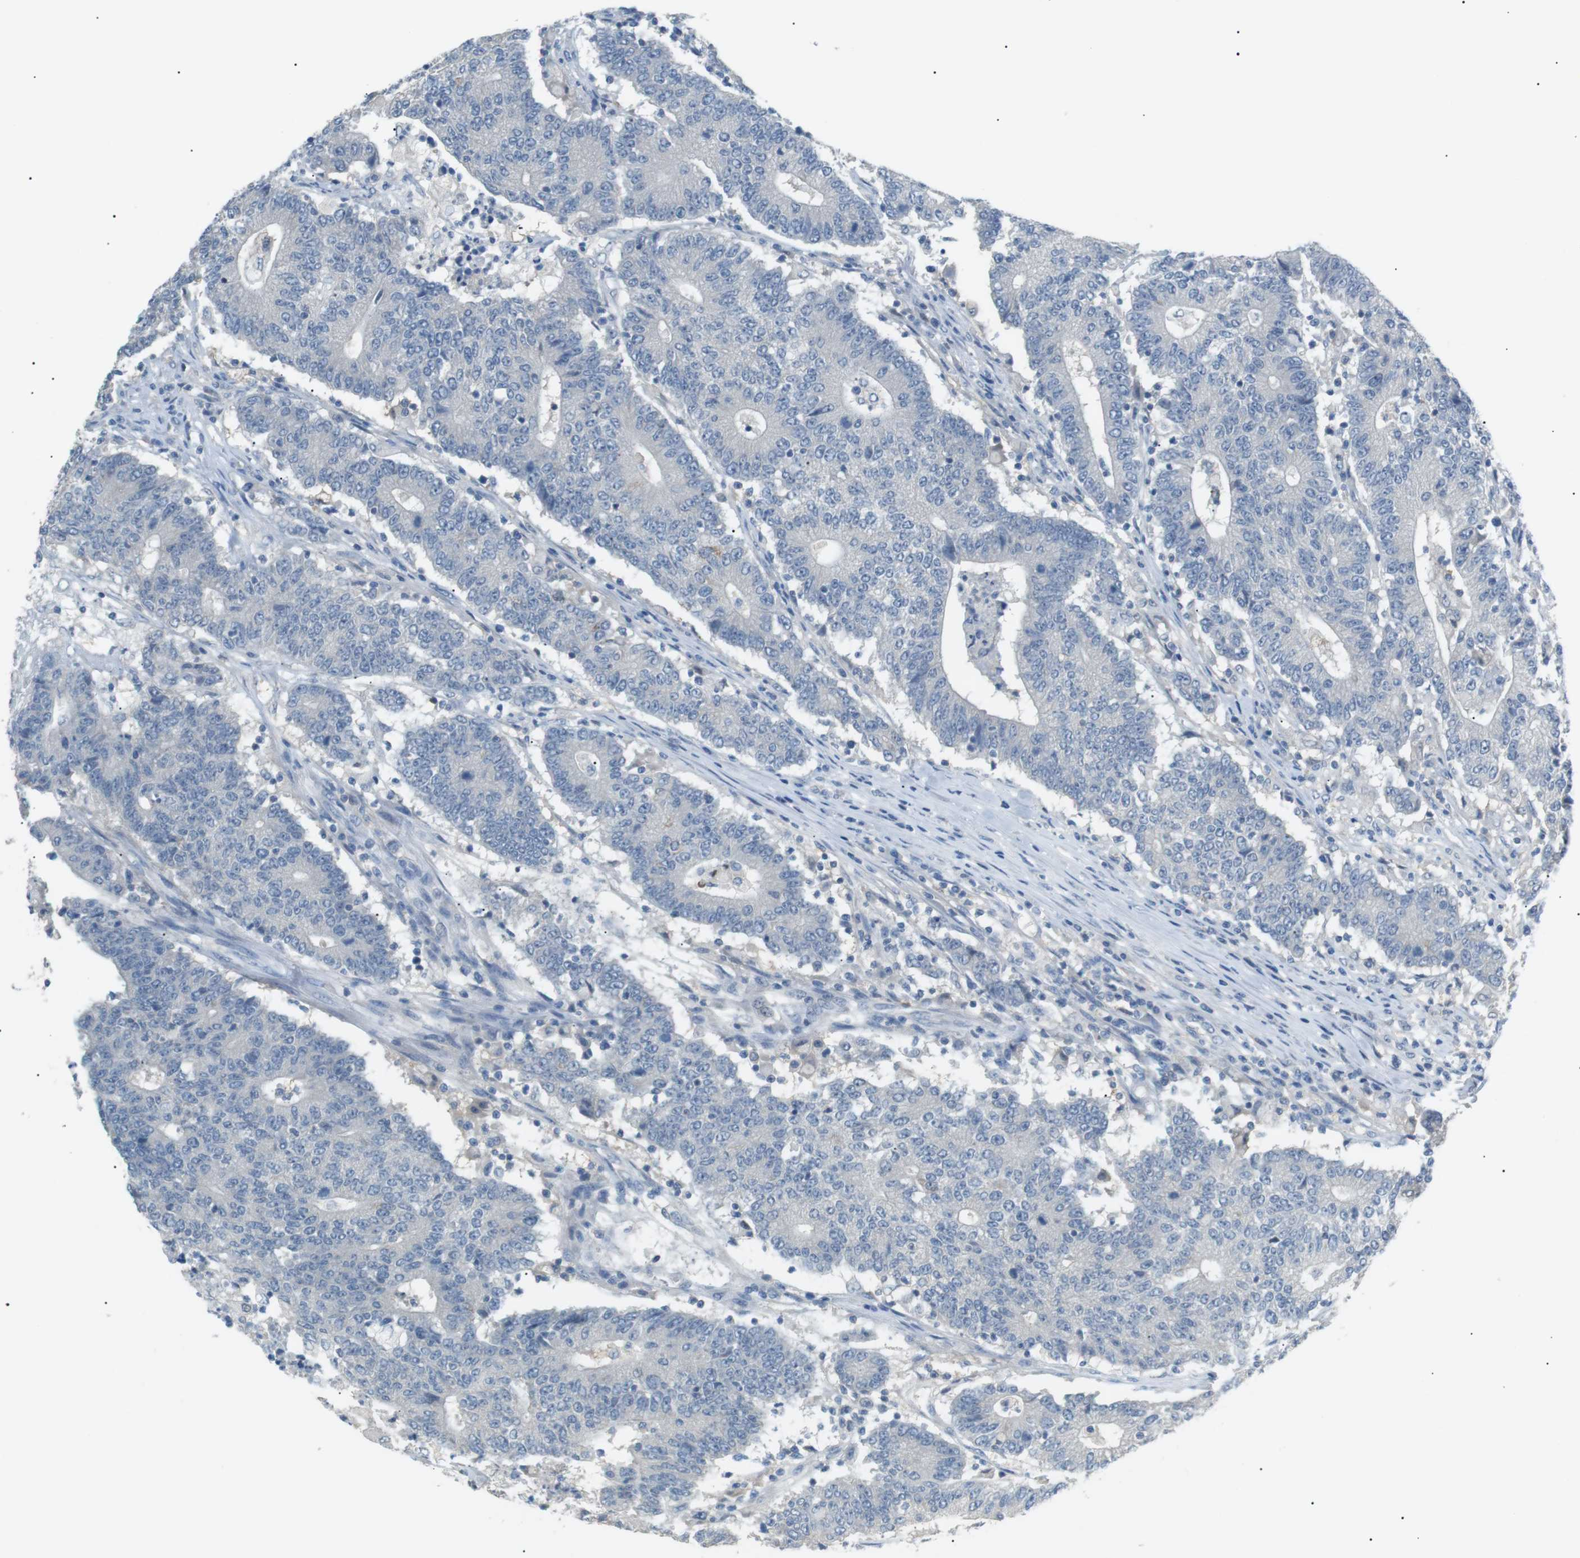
{"staining": {"intensity": "negative", "quantity": "none", "location": "none"}, "tissue": "colorectal cancer", "cell_type": "Tumor cells", "image_type": "cancer", "snomed": [{"axis": "morphology", "description": "Normal tissue, NOS"}, {"axis": "morphology", "description": "Adenocarcinoma, NOS"}, {"axis": "topography", "description": "Colon"}], "caption": "There is no significant staining in tumor cells of colorectal adenocarcinoma.", "gene": "CDH26", "patient": {"sex": "female", "age": 75}}